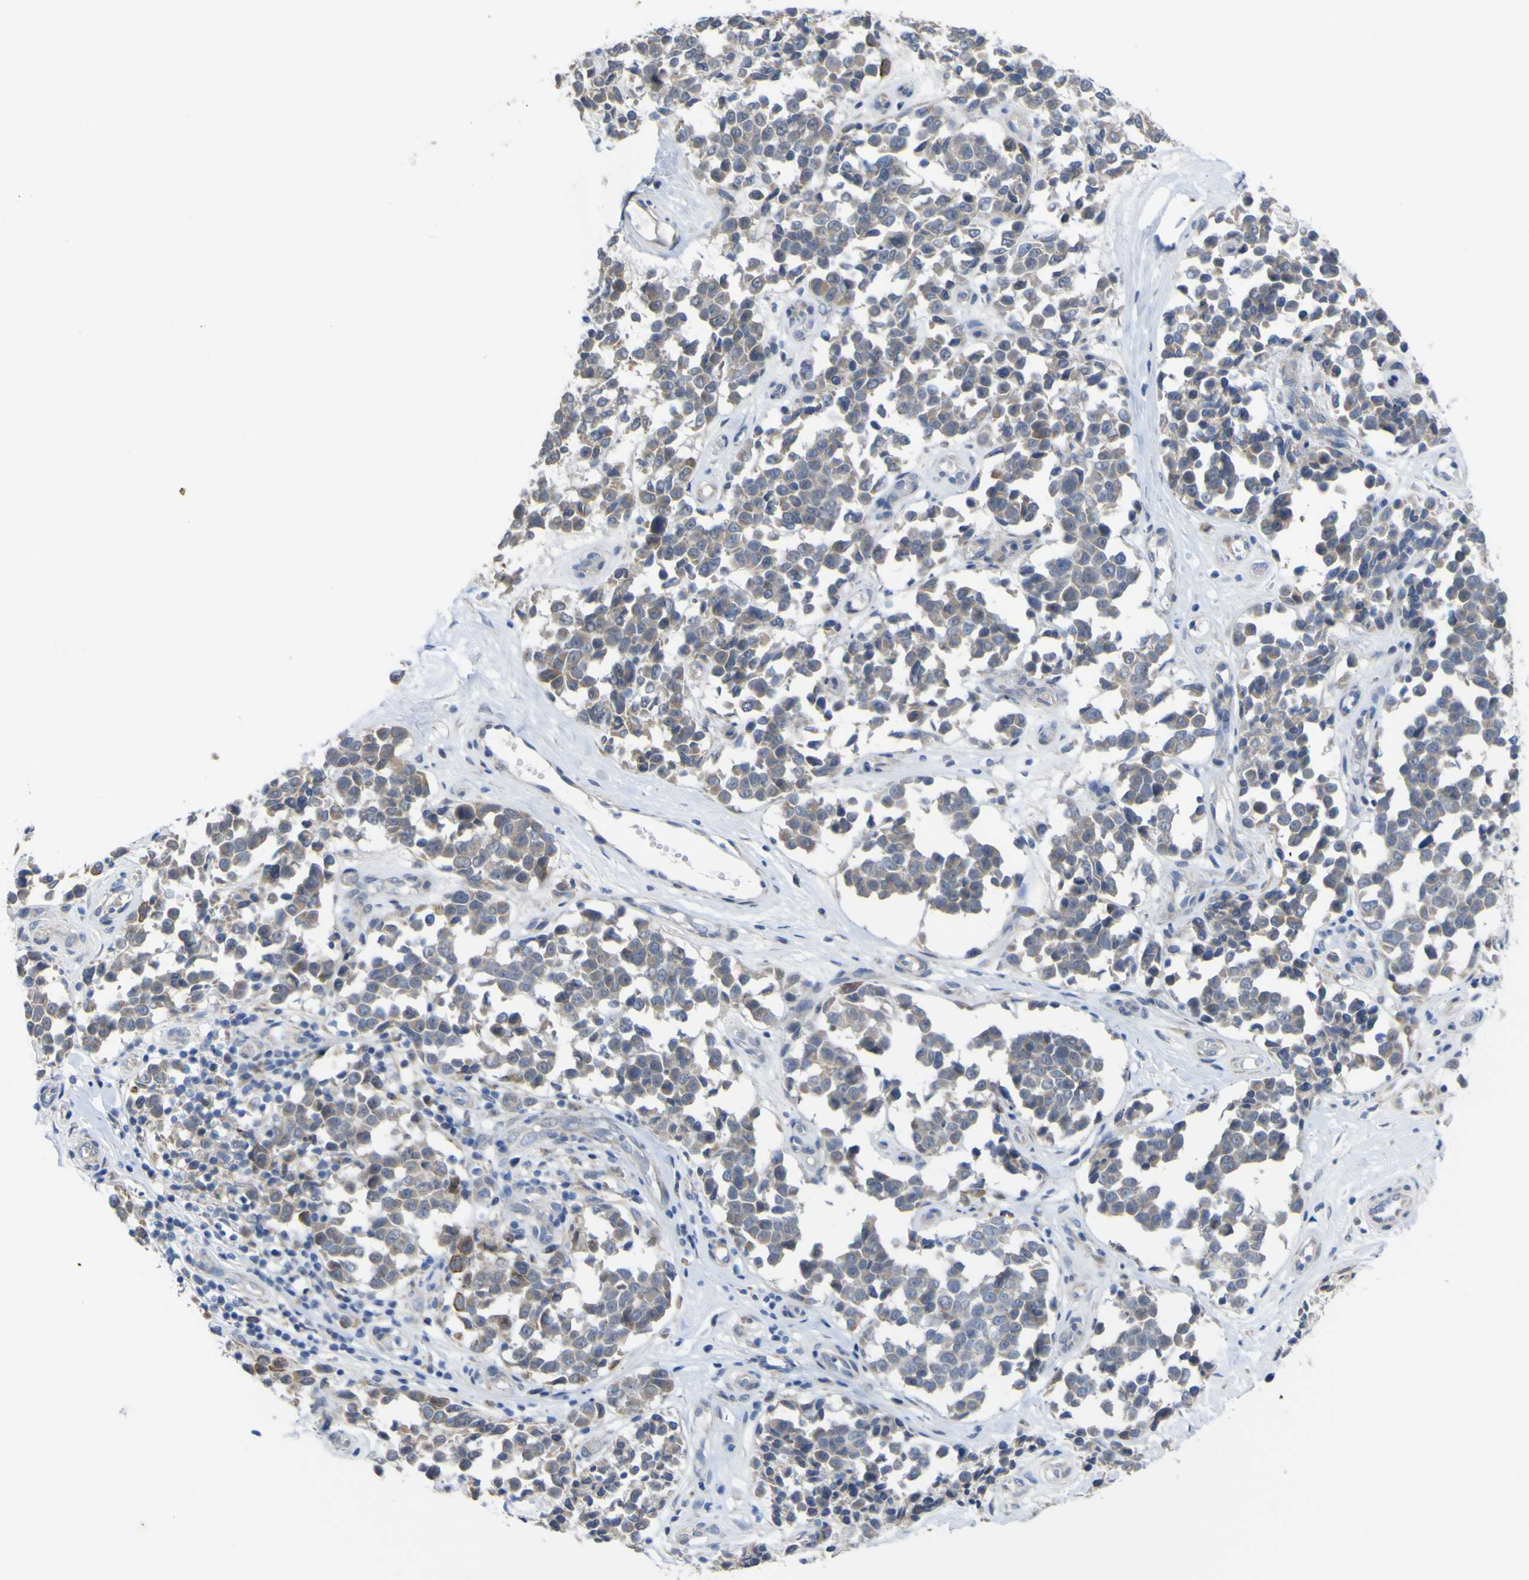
{"staining": {"intensity": "moderate", "quantity": "<25%", "location": "cytoplasmic/membranous"}, "tissue": "melanoma", "cell_type": "Tumor cells", "image_type": "cancer", "snomed": [{"axis": "morphology", "description": "Malignant melanoma, NOS"}, {"axis": "topography", "description": "Skin"}], "caption": "Human melanoma stained for a protein (brown) demonstrates moderate cytoplasmic/membranous positive expression in about <25% of tumor cells.", "gene": "TNFRSF11A", "patient": {"sex": "female", "age": 64}}